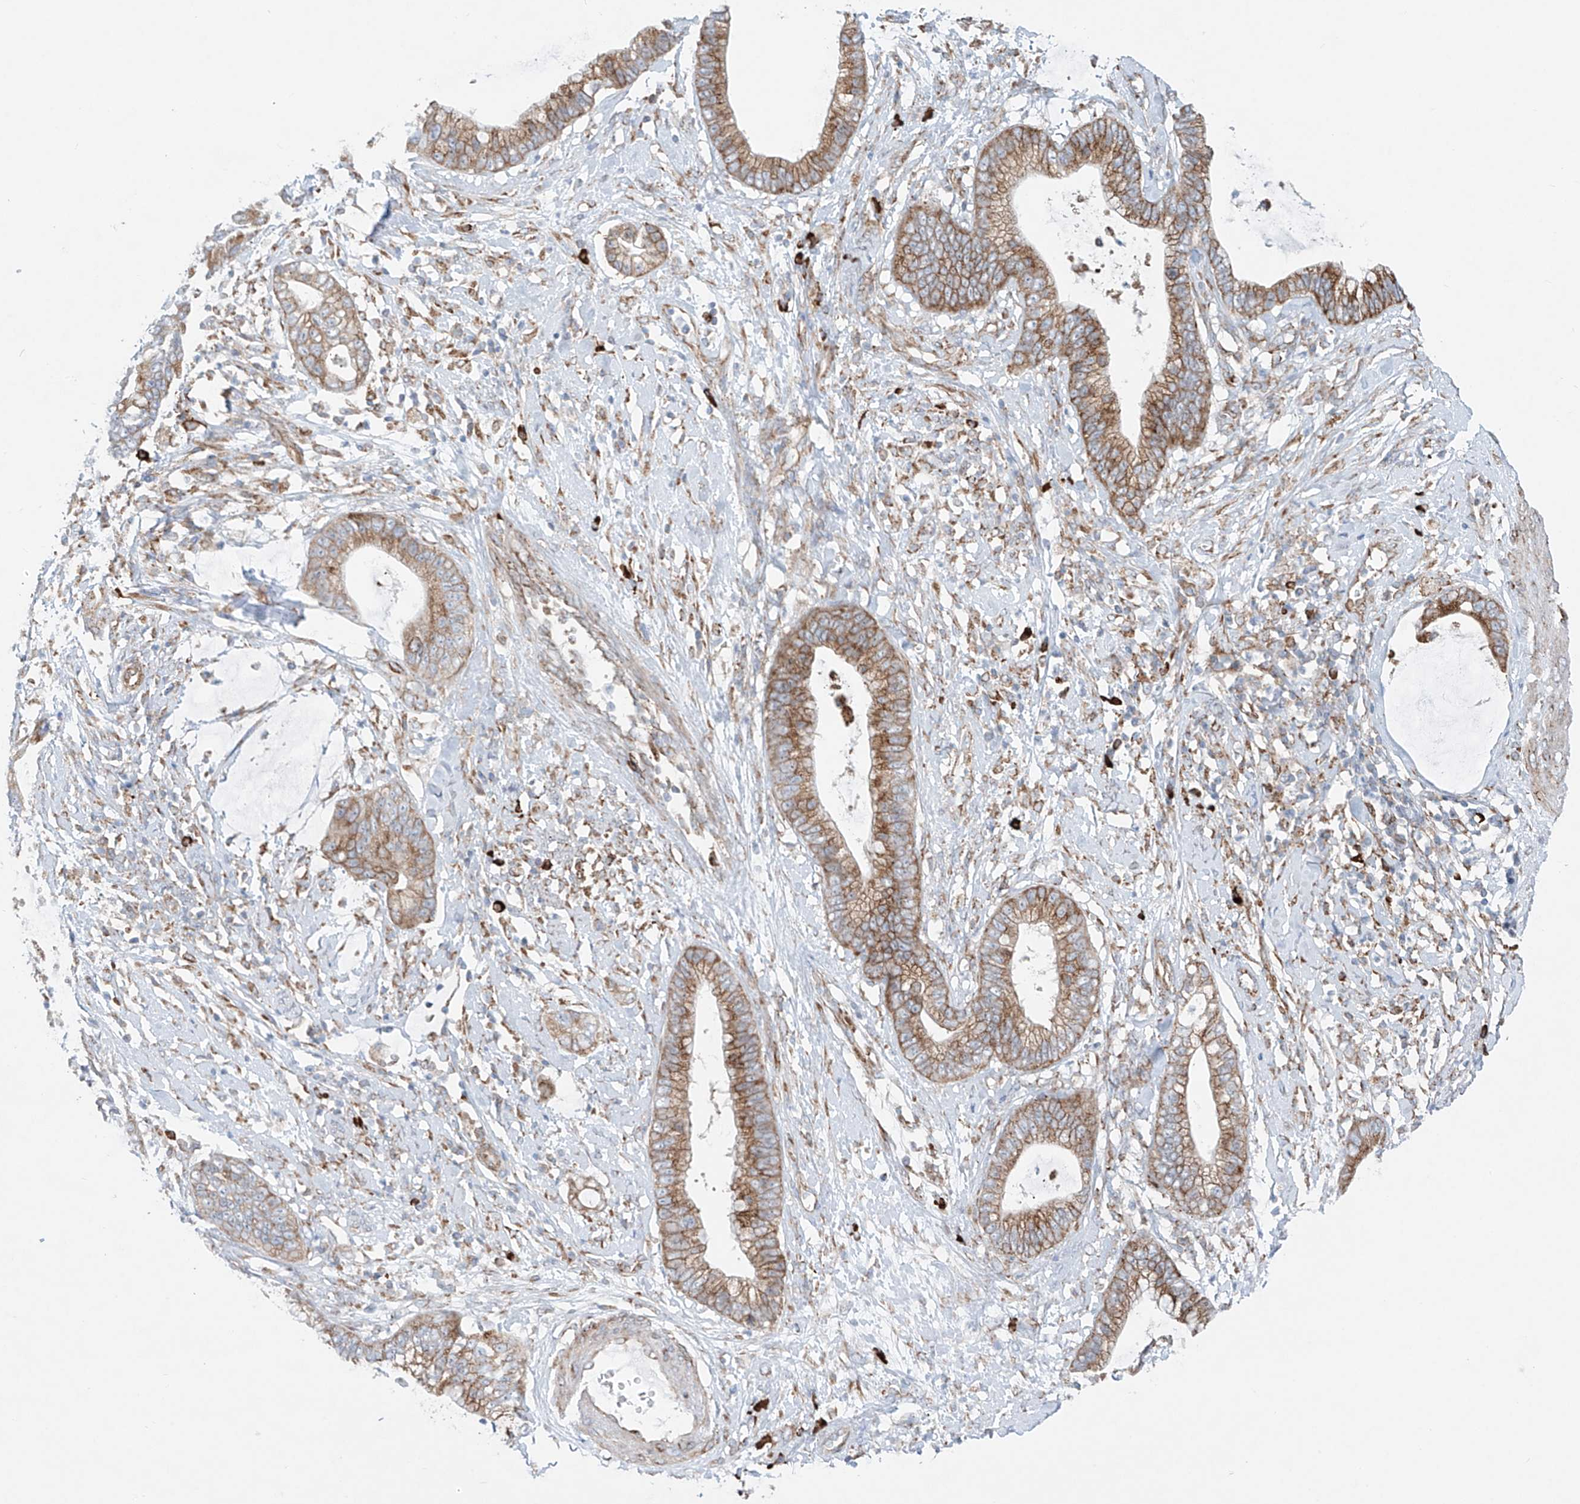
{"staining": {"intensity": "moderate", "quantity": ">75%", "location": "cytoplasmic/membranous"}, "tissue": "cervical cancer", "cell_type": "Tumor cells", "image_type": "cancer", "snomed": [{"axis": "morphology", "description": "Adenocarcinoma, NOS"}, {"axis": "topography", "description": "Cervix"}], "caption": "IHC of human cervical cancer reveals medium levels of moderate cytoplasmic/membranous positivity in about >75% of tumor cells.", "gene": "EIPR1", "patient": {"sex": "female", "age": 44}}